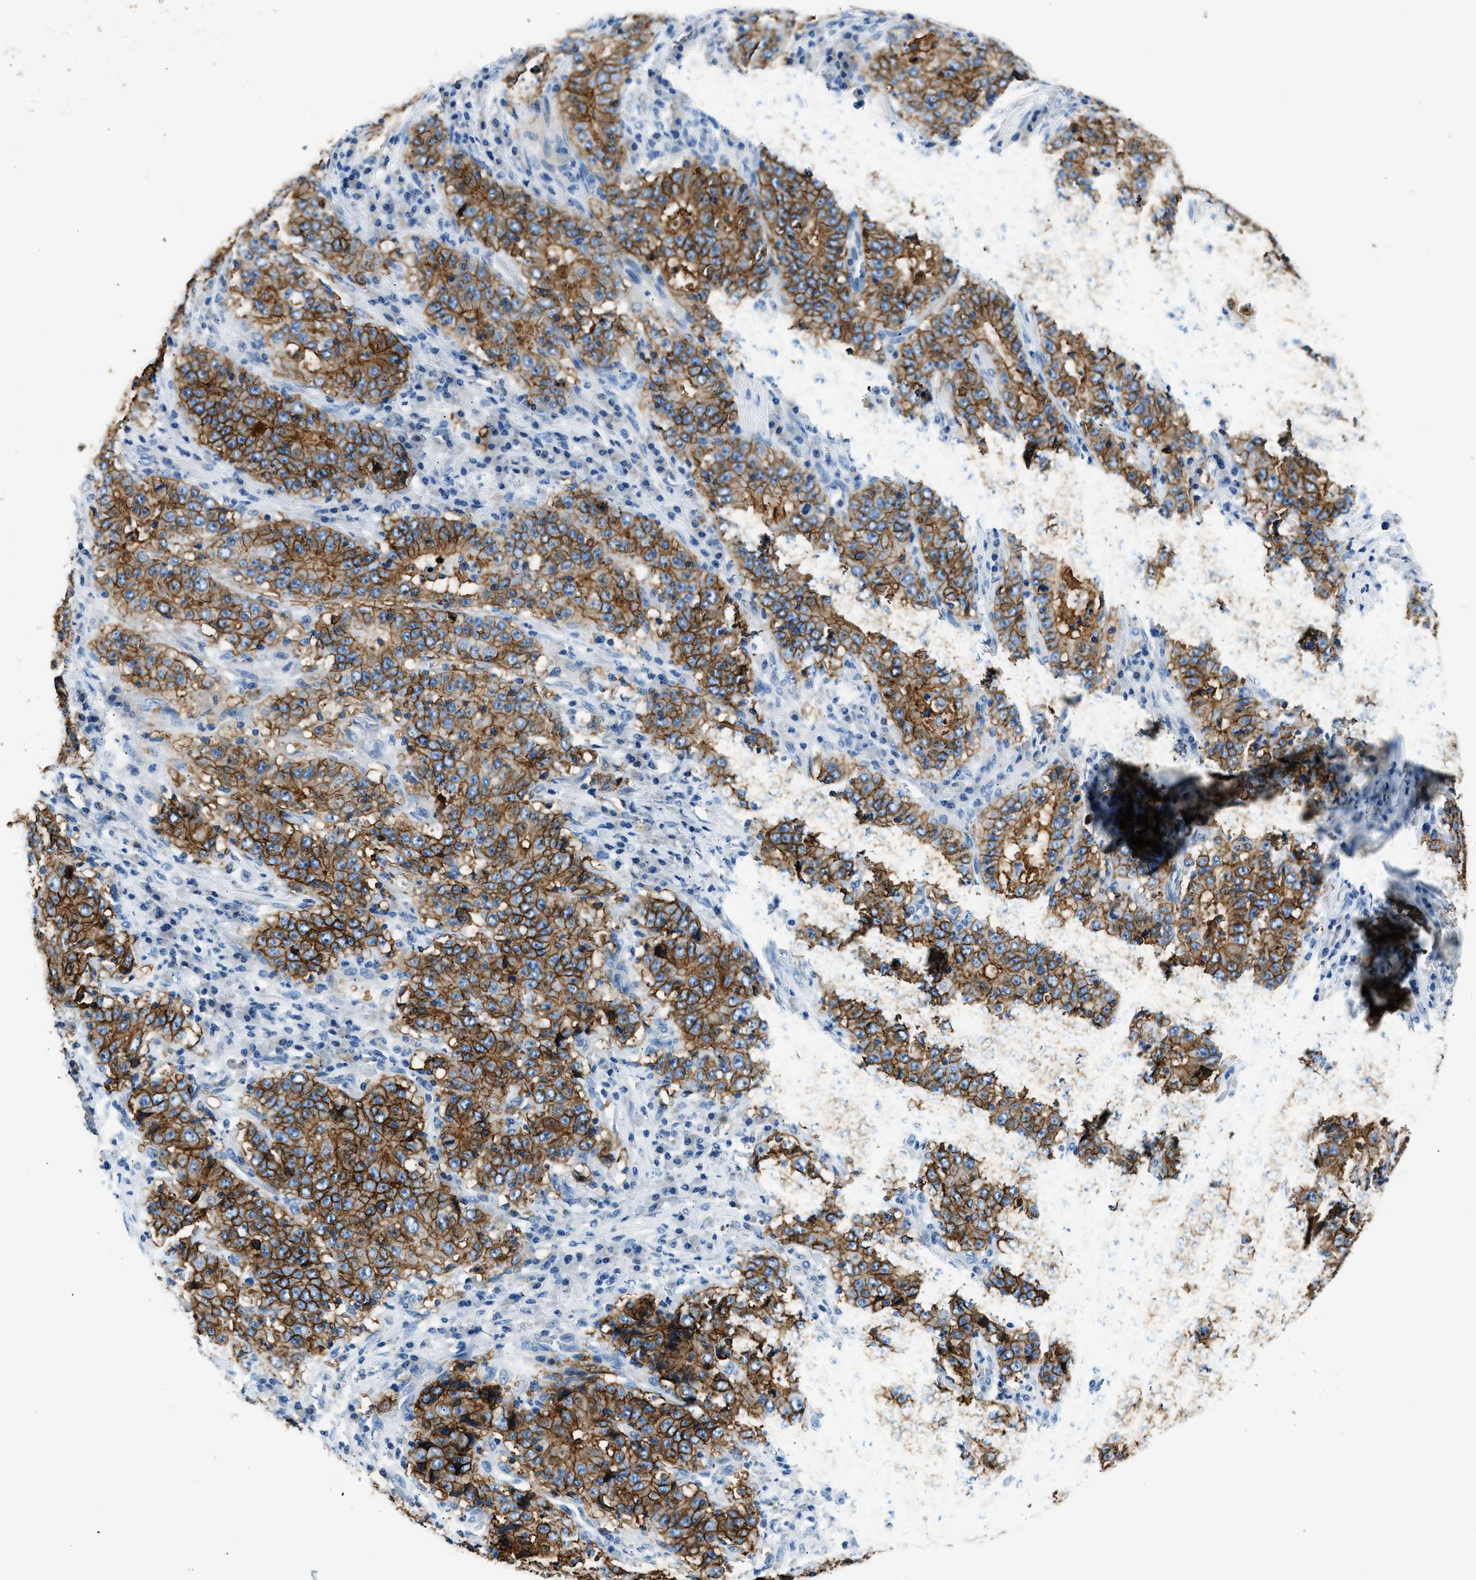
{"staining": {"intensity": "moderate", "quantity": ">75%", "location": "cytoplasmic/membranous"}, "tissue": "stomach cancer", "cell_type": "Tumor cells", "image_type": "cancer", "snomed": [{"axis": "morphology", "description": "Normal tissue, NOS"}, {"axis": "morphology", "description": "Adenocarcinoma, NOS"}, {"axis": "topography", "description": "Stomach, upper"}, {"axis": "topography", "description": "Stomach"}], "caption": "DAB immunohistochemical staining of stomach cancer shows moderate cytoplasmic/membranous protein positivity in approximately >75% of tumor cells.", "gene": "CLDN18", "patient": {"sex": "male", "age": 59}}